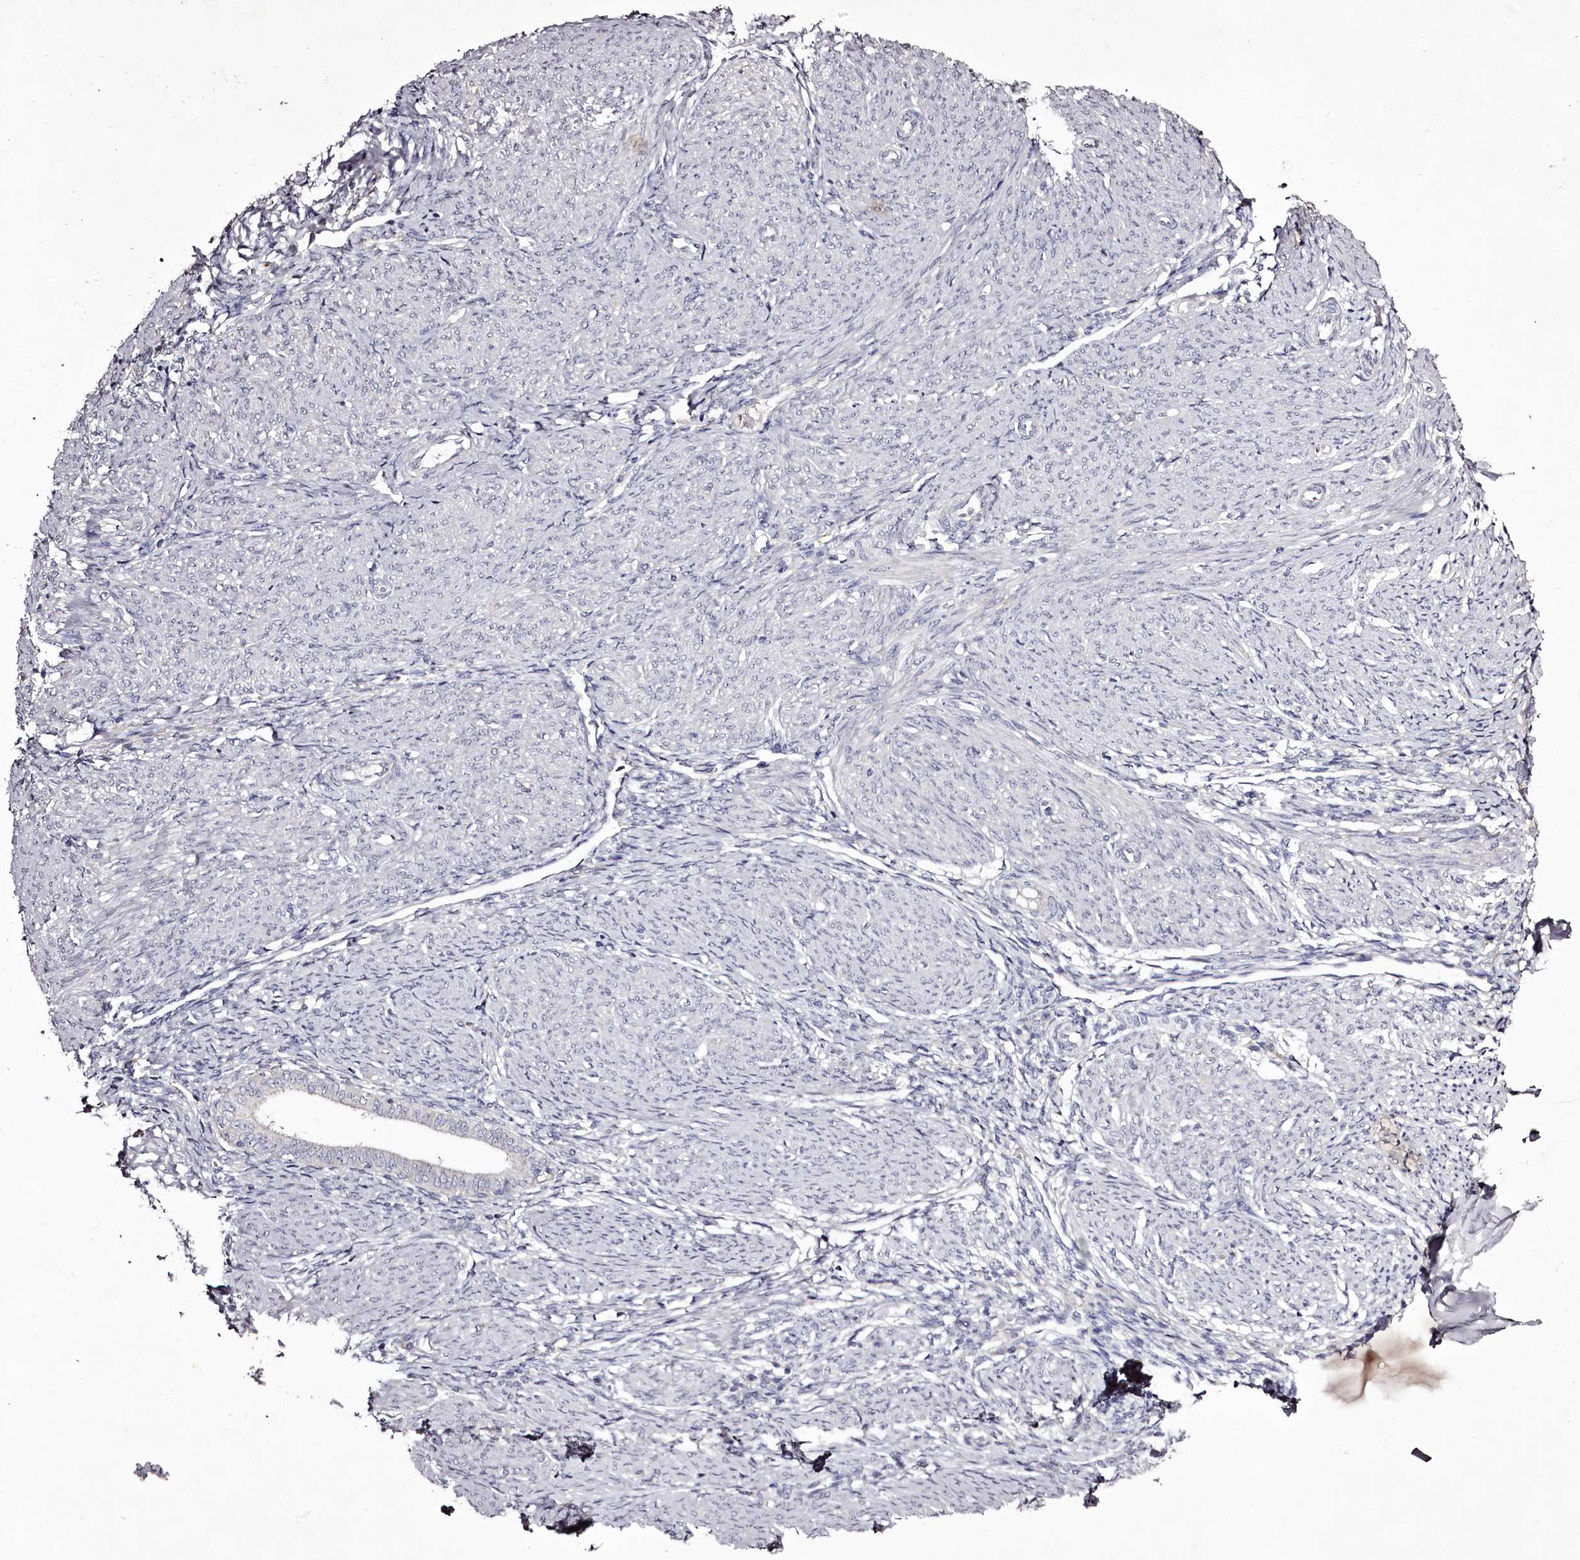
{"staining": {"intensity": "negative", "quantity": "none", "location": "none"}, "tissue": "endometrium", "cell_type": "Cells in endometrial stroma", "image_type": "normal", "snomed": [{"axis": "morphology", "description": "Normal tissue, NOS"}, {"axis": "topography", "description": "Endometrium"}], "caption": "Cells in endometrial stroma show no significant protein staining in normal endometrium.", "gene": "RBMXL2", "patient": {"sex": "female", "age": 72}}